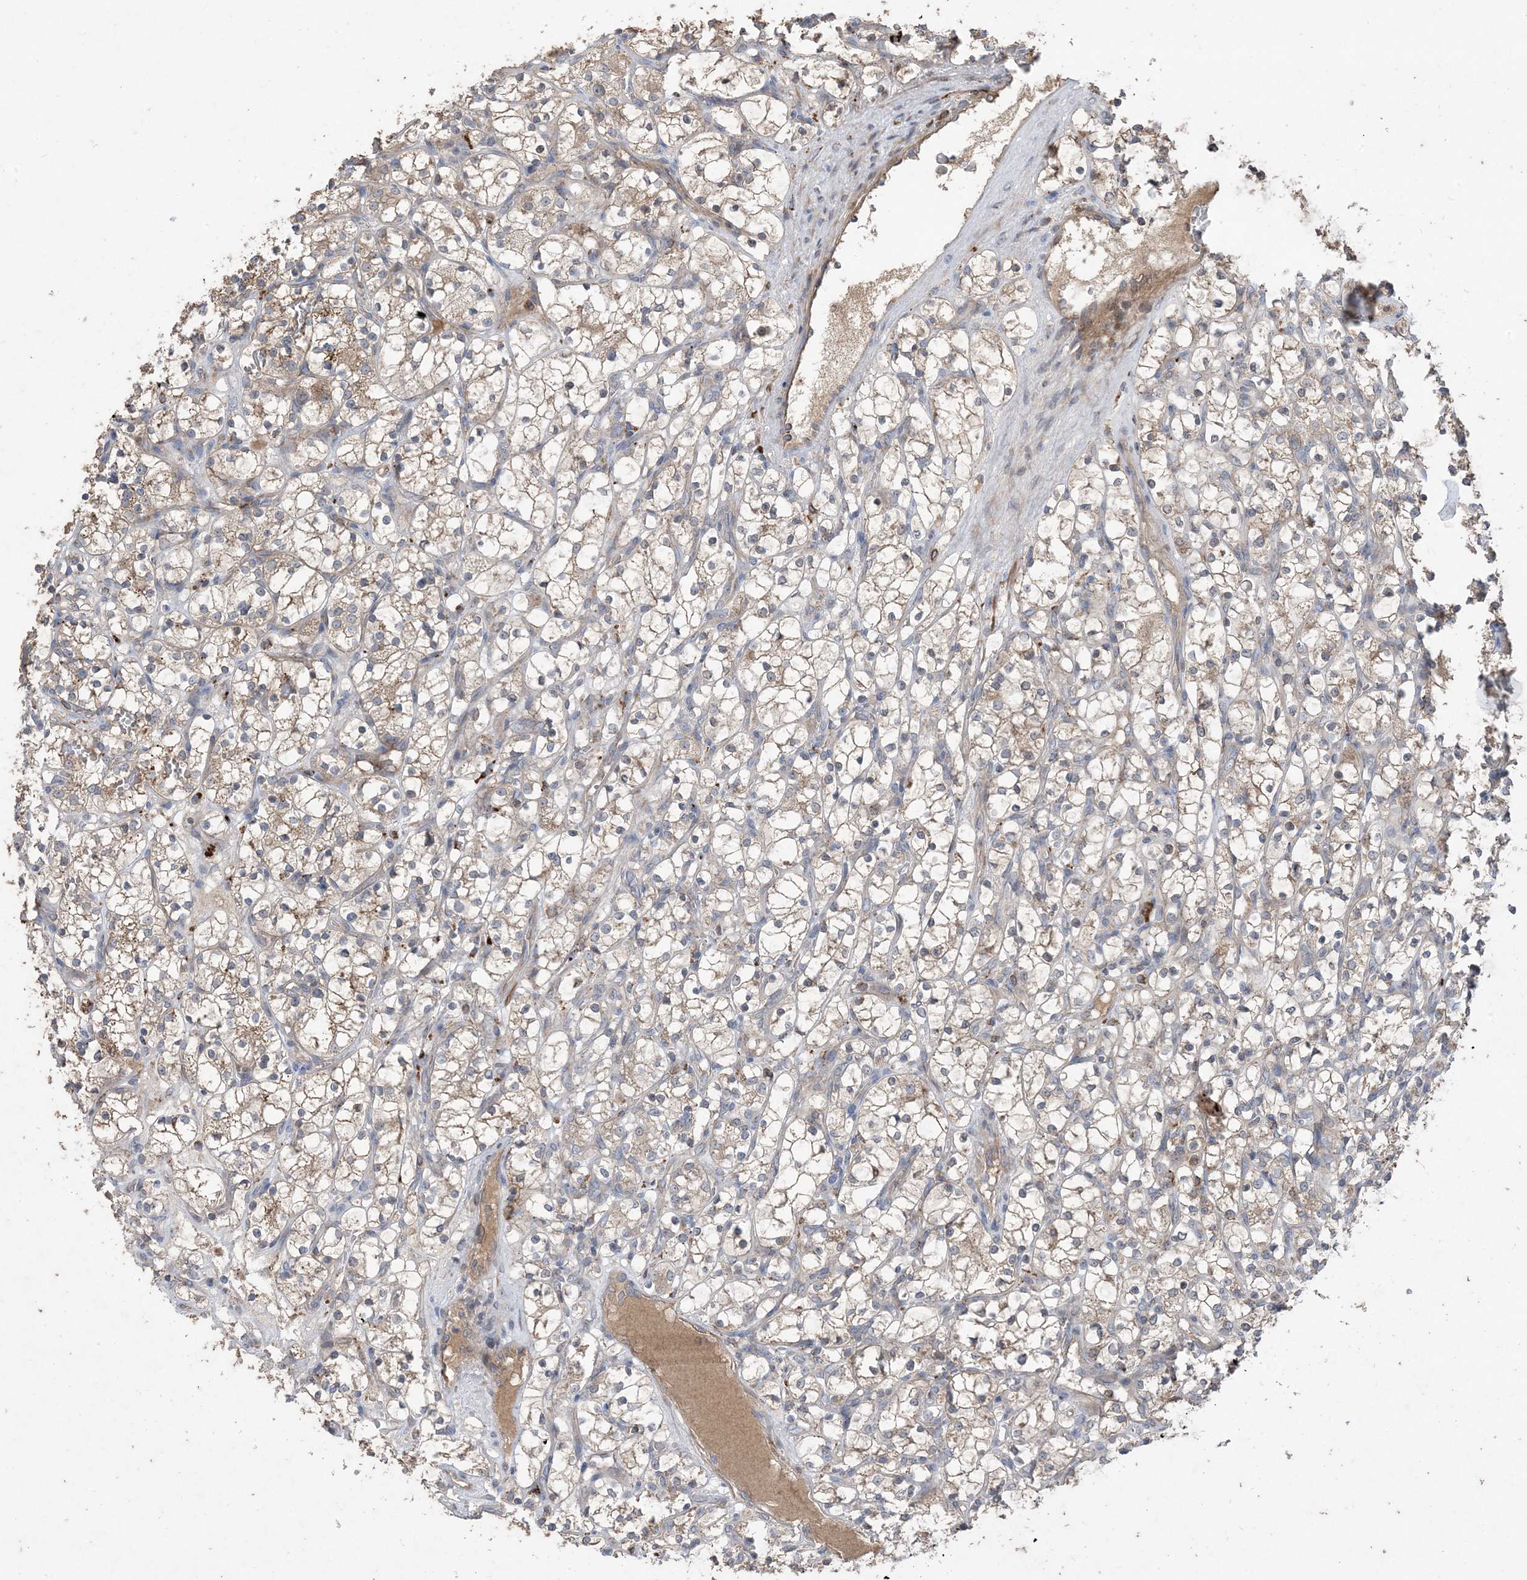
{"staining": {"intensity": "weak", "quantity": "<25%", "location": "cytoplasmic/membranous"}, "tissue": "renal cancer", "cell_type": "Tumor cells", "image_type": "cancer", "snomed": [{"axis": "morphology", "description": "Adenocarcinoma, NOS"}, {"axis": "topography", "description": "Kidney"}], "caption": "There is no significant expression in tumor cells of renal adenocarcinoma.", "gene": "MASP2", "patient": {"sex": "female", "age": 69}}